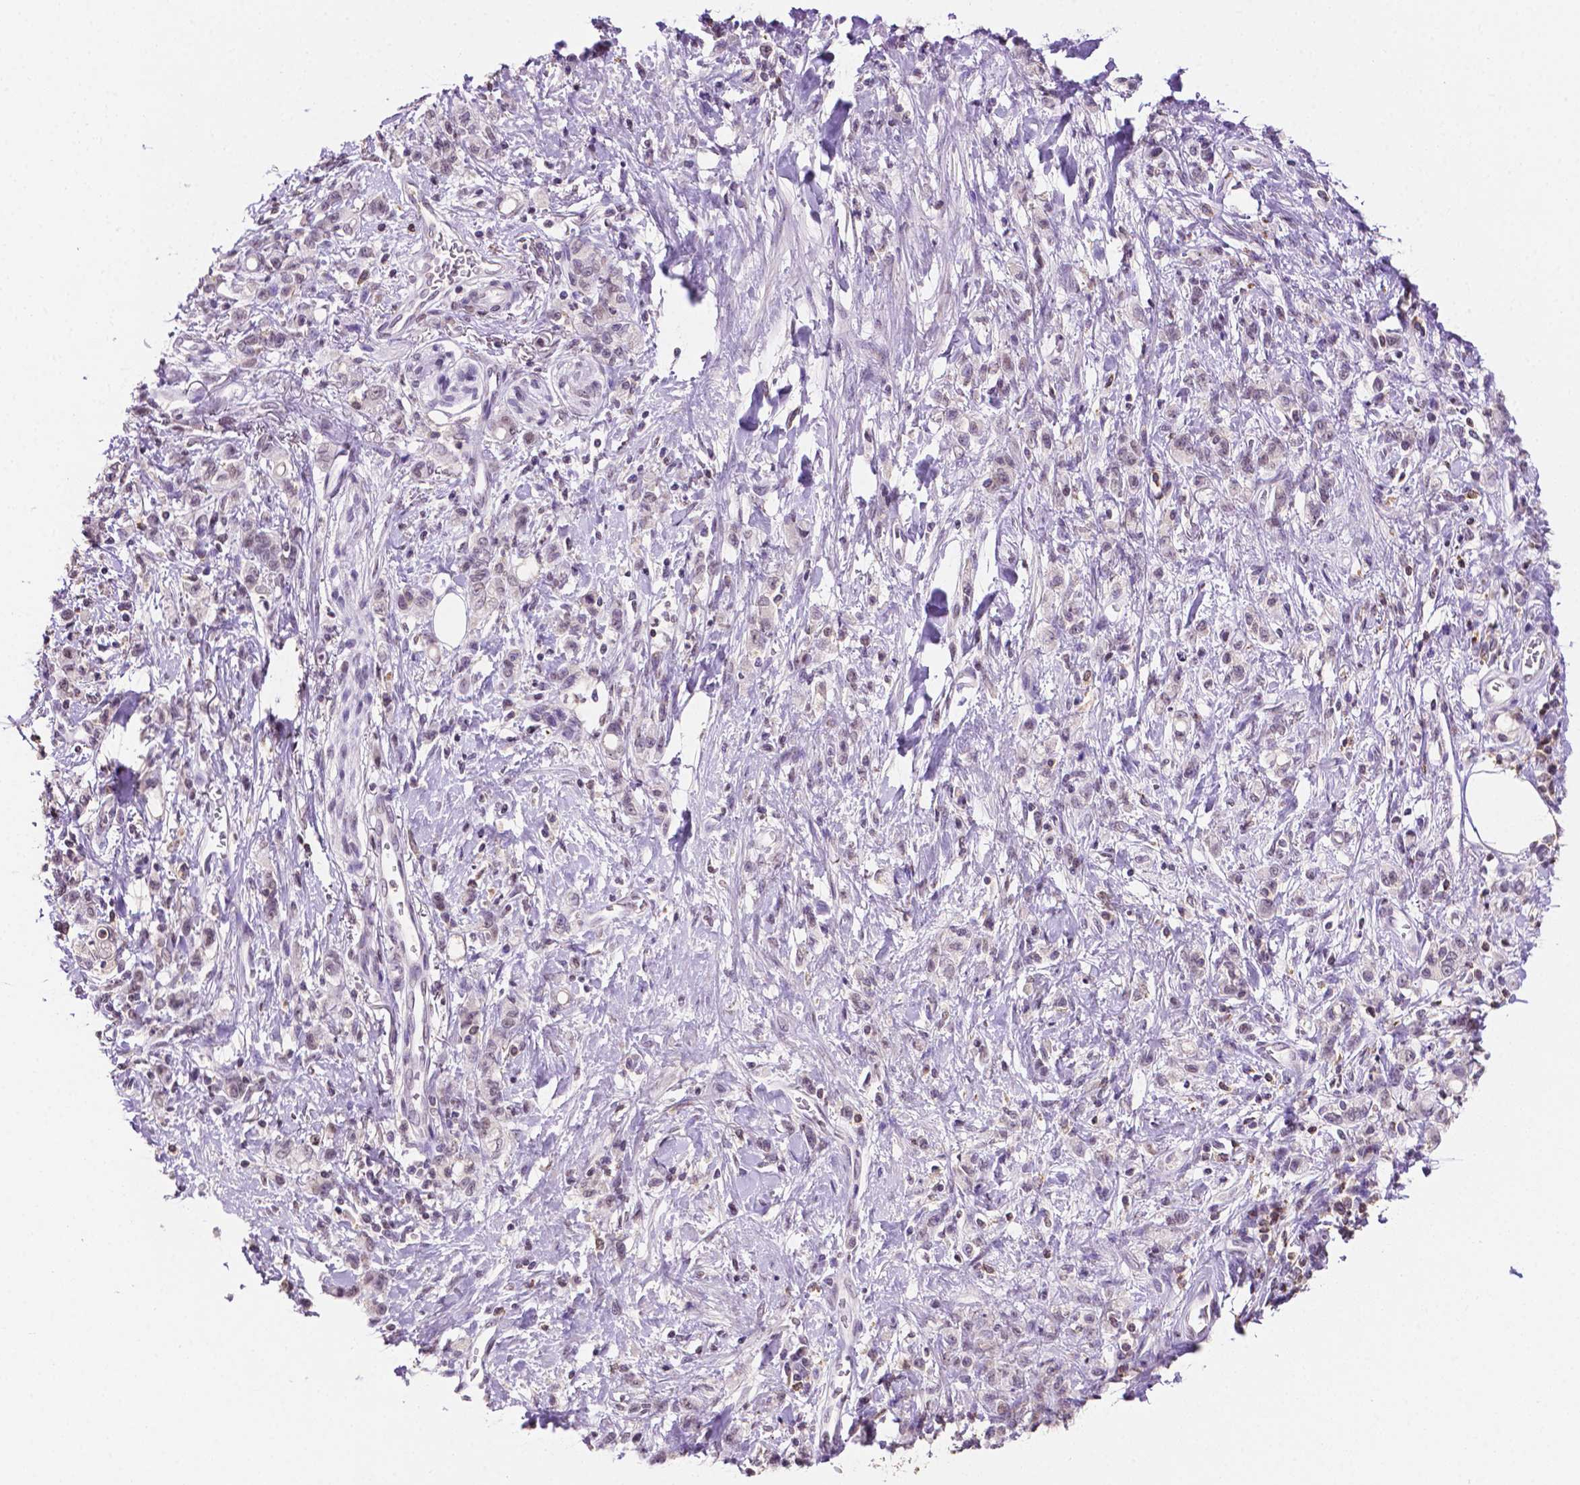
{"staining": {"intensity": "negative", "quantity": "none", "location": "none"}, "tissue": "stomach cancer", "cell_type": "Tumor cells", "image_type": "cancer", "snomed": [{"axis": "morphology", "description": "Adenocarcinoma, NOS"}, {"axis": "topography", "description": "Stomach"}], "caption": "Tumor cells show no significant positivity in adenocarcinoma (stomach).", "gene": "PTPN6", "patient": {"sex": "male", "age": 77}}